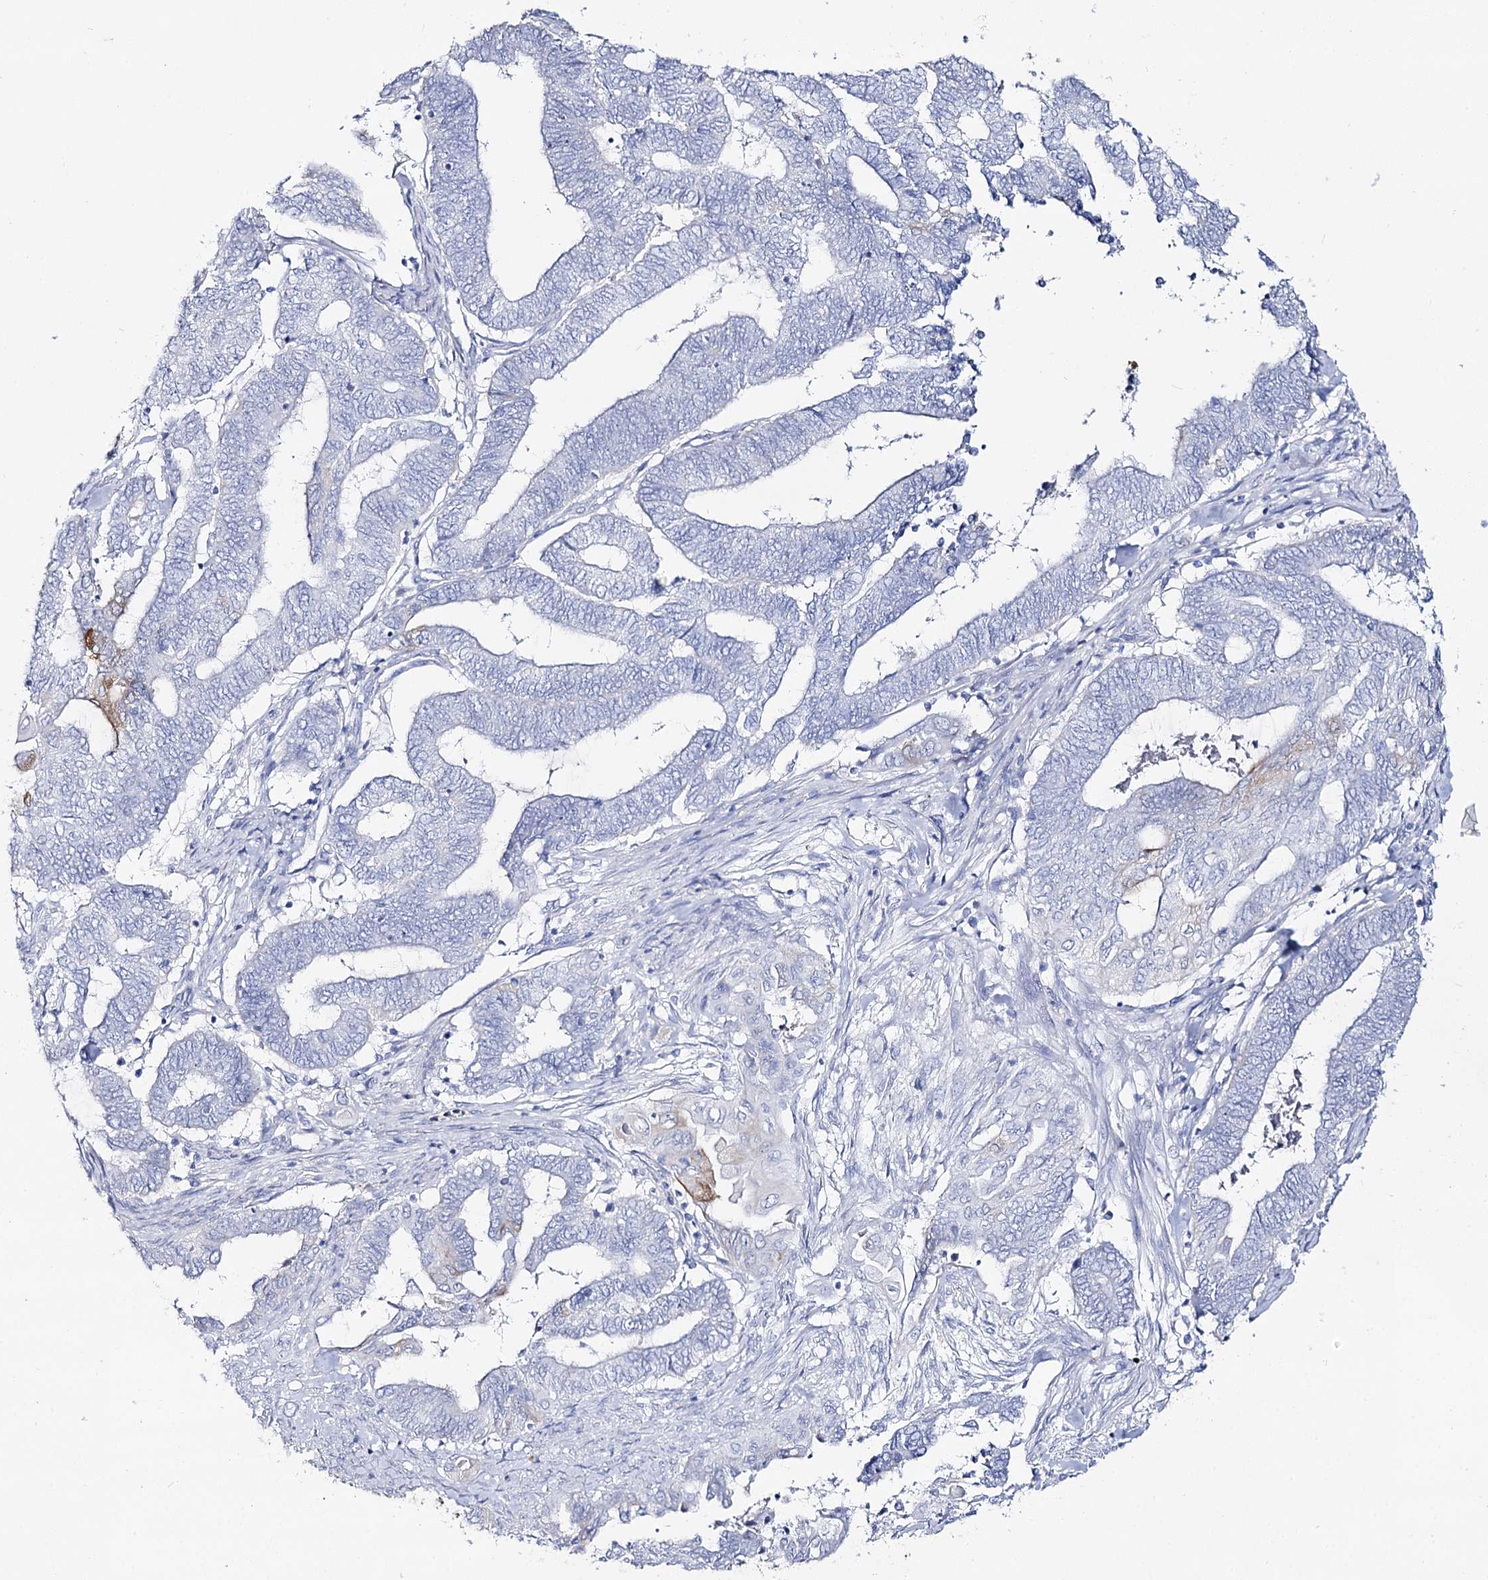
{"staining": {"intensity": "negative", "quantity": "none", "location": "none"}, "tissue": "endometrial cancer", "cell_type": "Tumor cells", "image_type": "cancer", "snomed": [{"axis": "morphology", "description": "Adenocarcinoma, NOS"}, {"axis": "topography", "description": "Uterus"}, {"axis": "topography", "description": "Endometrium"}], "caption": "Tumor cells show no significant expression in endometrial cancer. (Brightfield microscopy of DAB (3,3'-diaminobenzidine) immunohistochemistry at high magnification).", "gene": "SLC3A1", "patient": {"sex": "female", "age": 70}}